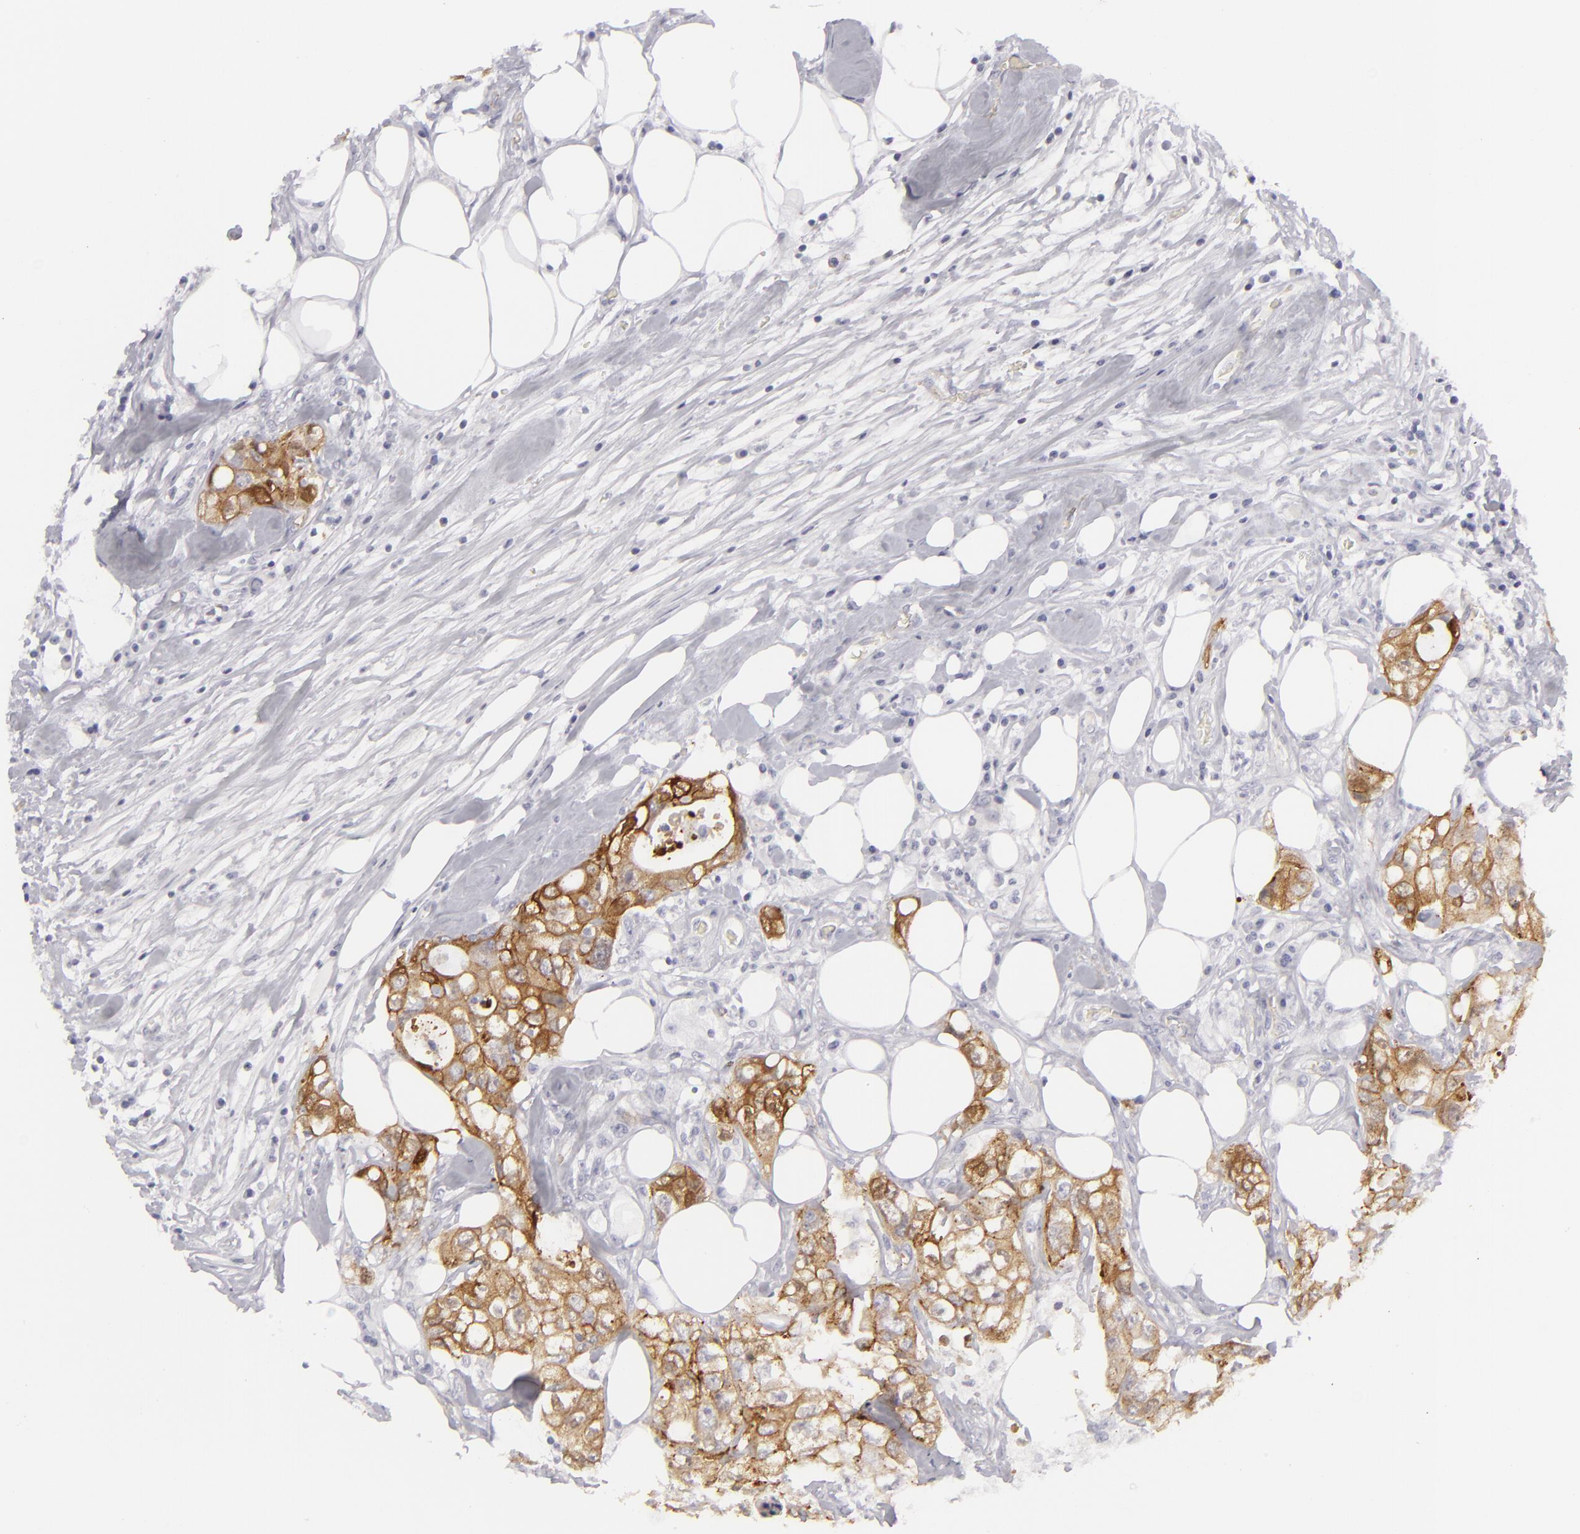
{"staining": {"intensity": "moderate", "quantity": ">75%", "location": "cytoplasmic/membranous"}, "tissue": "colorectal cancer", "cell_type": "Tumor cells", "image_type": "cancer", "snomed": [{"axis": "morphology", "description": "Adenocarcinoma, NOS"}, {"axis": "topography", "description": "Rectum"}], "caption": "DAB (3,3'-diaminobenzidine) immunohistochemical staining of human adenocarcinoma (colorectal) reveals moderate cytoplasmic/membranous protein positivity in about >75% of tumor cells.", "gene": "JUP", "patient": {"sex": "female", "age": 57}}